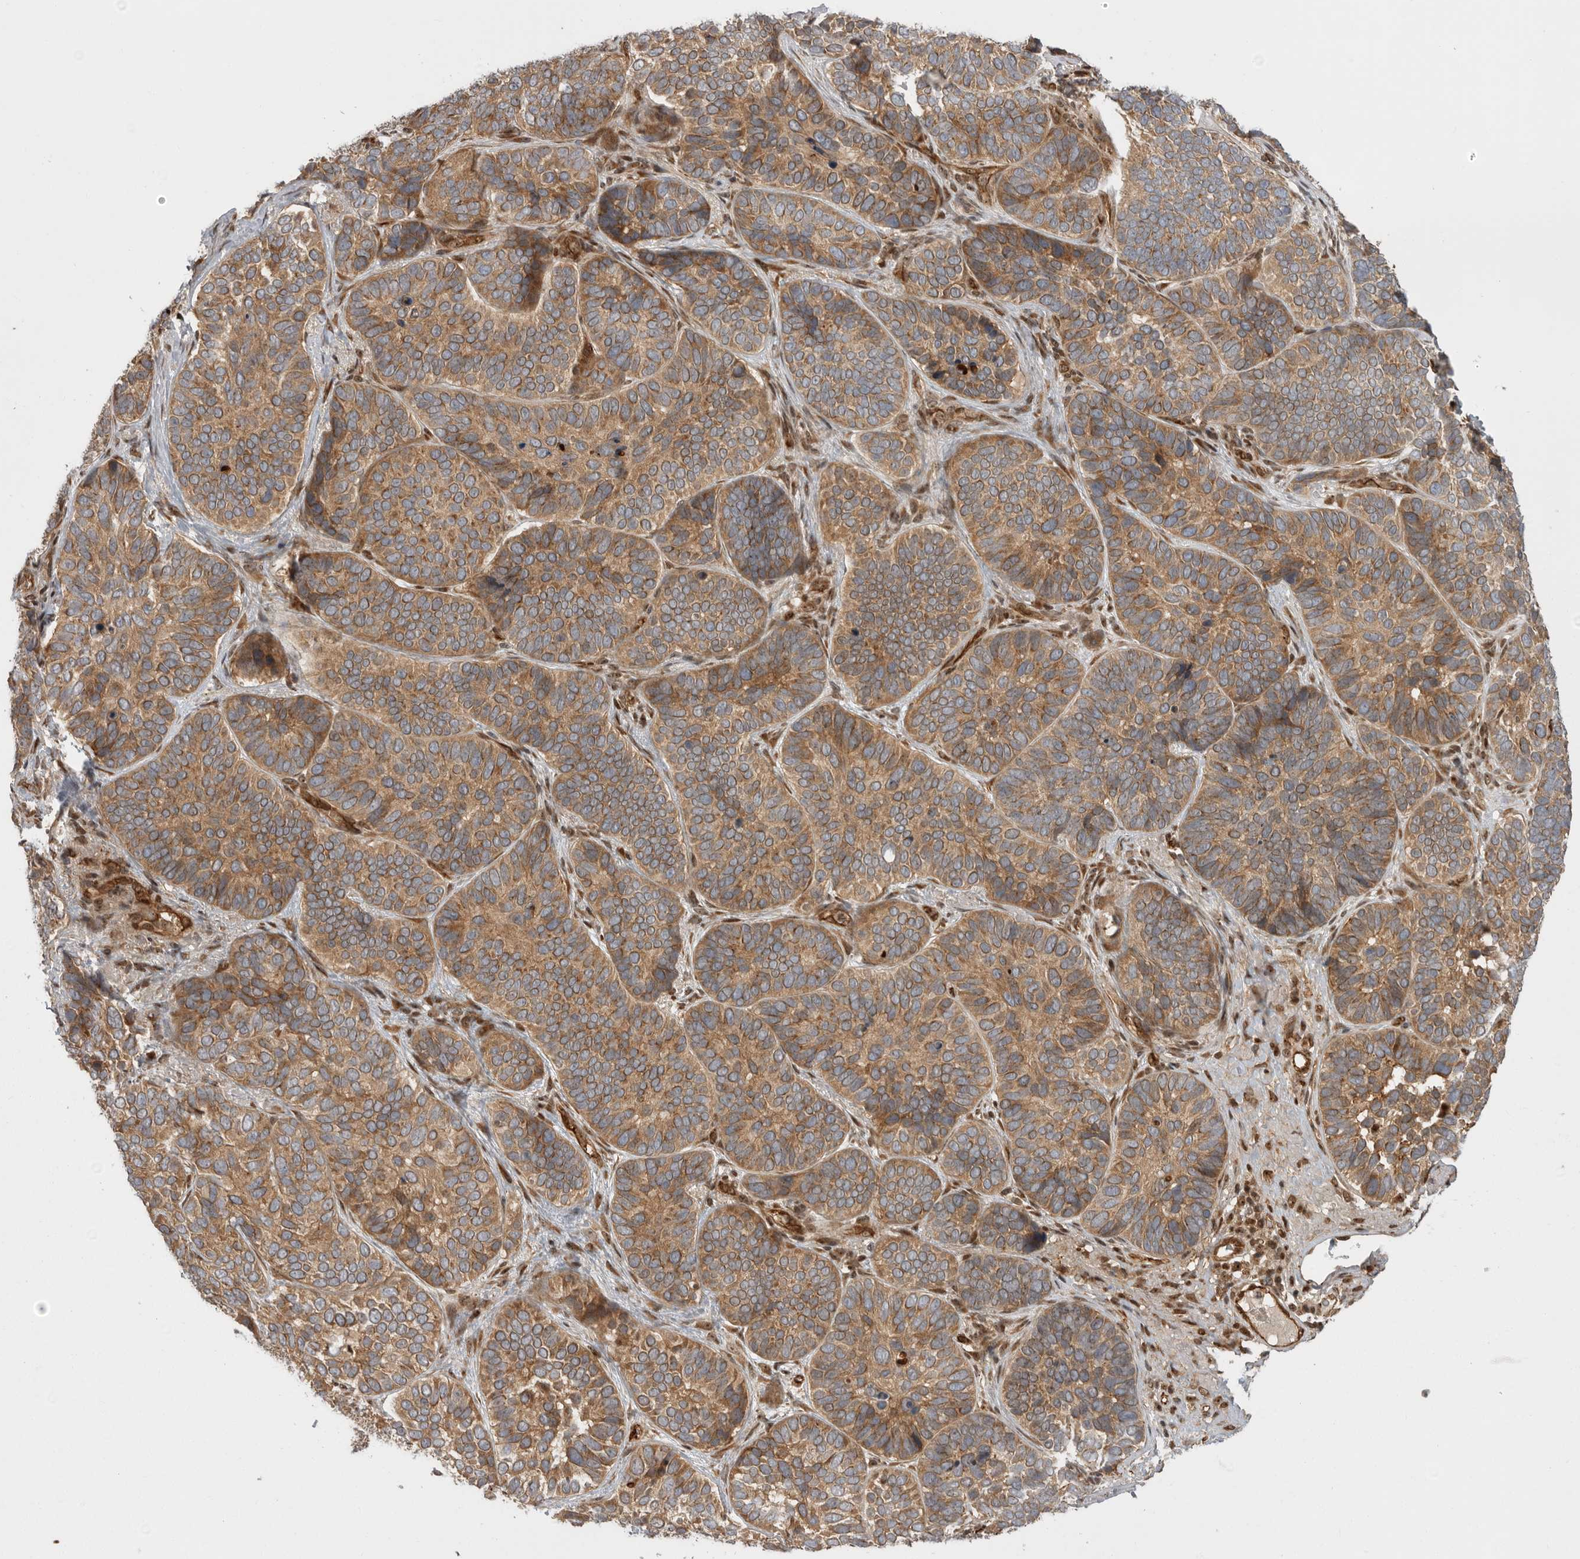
{"staining": {"intensity": "moderate", "quantity": ">75%", "location": "cytoplasmic/membranous"}, "tissue": "skin cancer", "cell_type": "Tumor cells", "image_type": "cancer", "snomed": [{"axis": "morphology", "description": "Basal cell carcinoma"}, {"axis": "topography", "description": "Skin"}], "caption": "Immunohistochemistry of human basal cell carcinoma (skin) shows medium levels of moderate cytoplasmic/membranous staining in approximately >75% of tumor cells.", "gene": "DHDDS", "patient": {"sex": "male", "age": 62}}